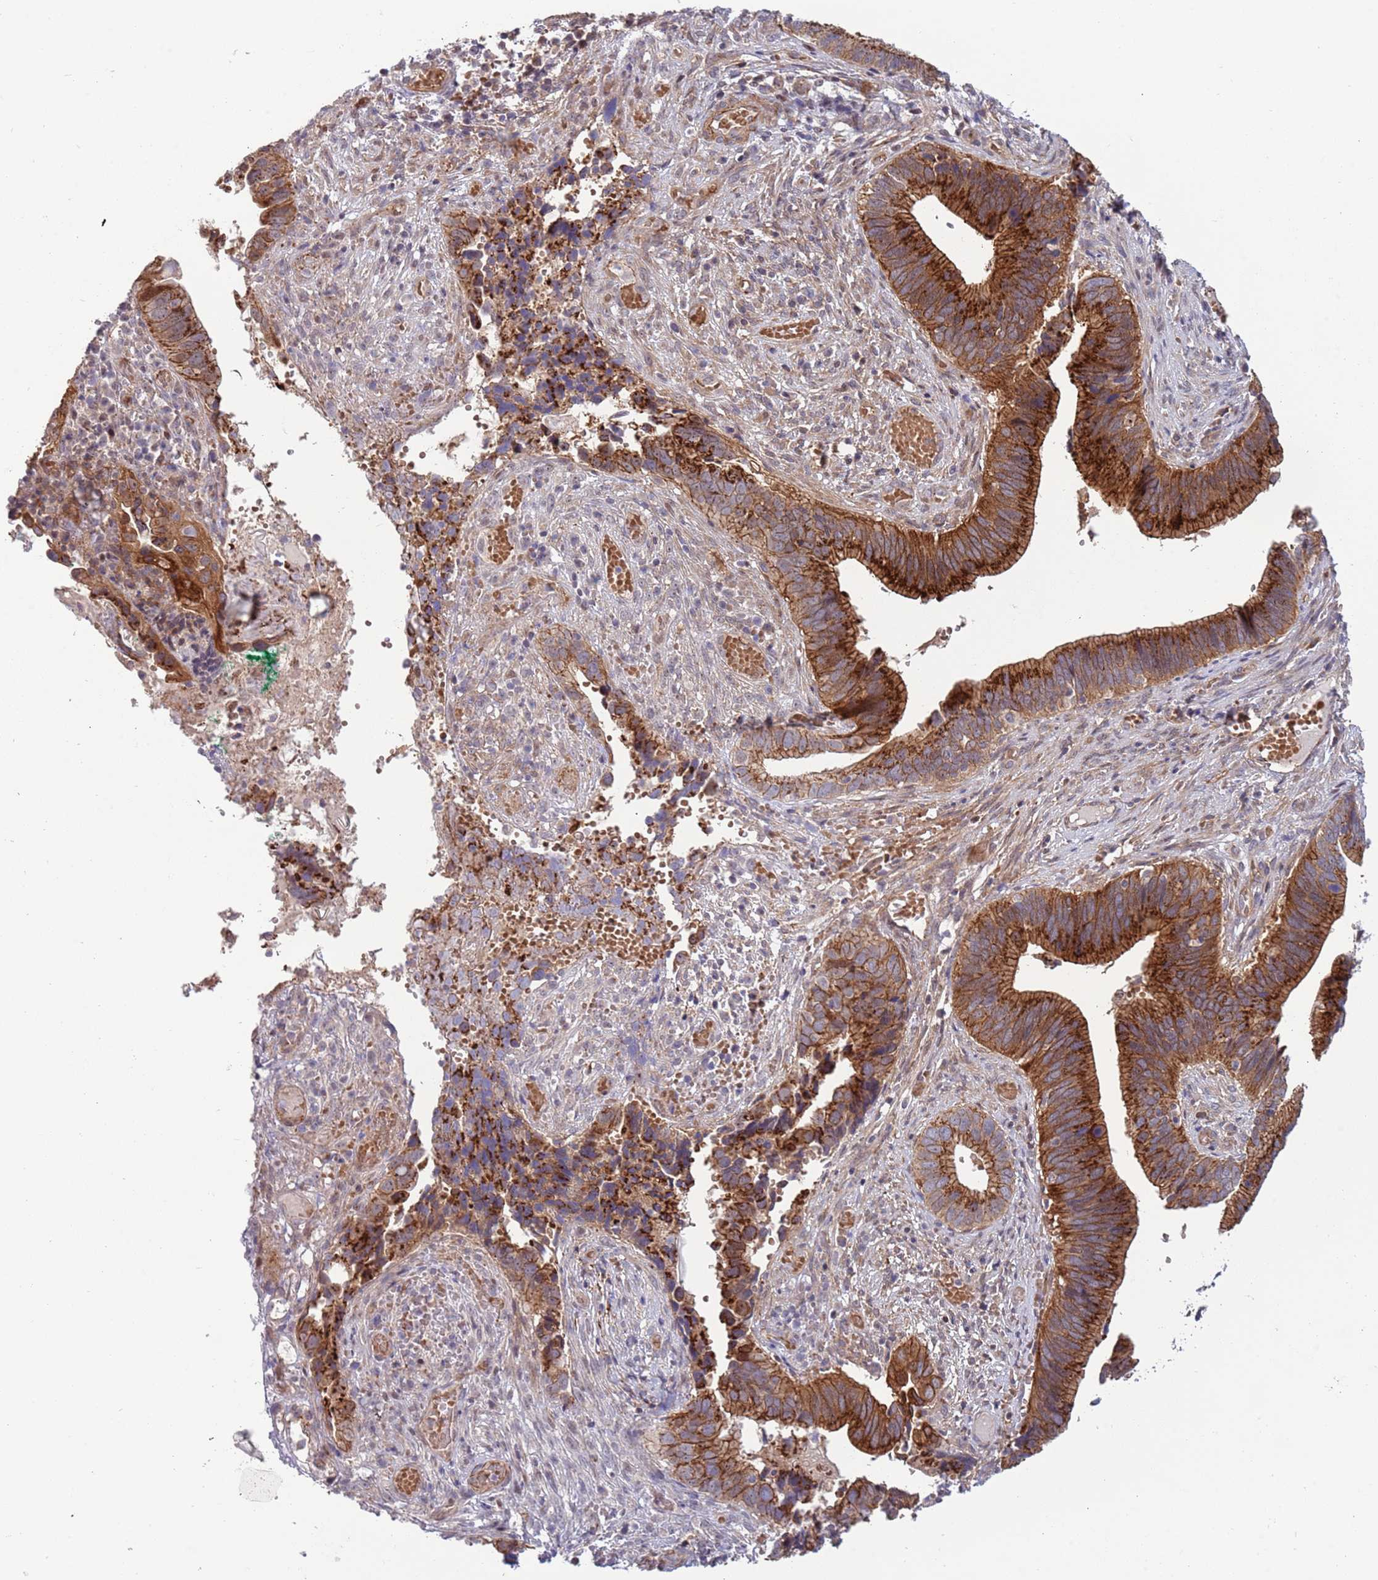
{"staining": {"intensity": "strong", "quantity": ">75%", "location": "cytoplasmic/membranous"}, "tissue": "cervical cancer", "cell_type": "Tumor cells", "image_type": "cancer", "snomed": [{"axis": "morphology", "description": "Adenocarcinoma, NOS"}, {"axis": "topography", "description": "Cervix"}], "caption": "Human cervical adenocarcinoma stained with a protein marker reveals strong staining in tumor cells.", "gene": "ITGB6", "patient": {"sex": "female", "age": 42}}